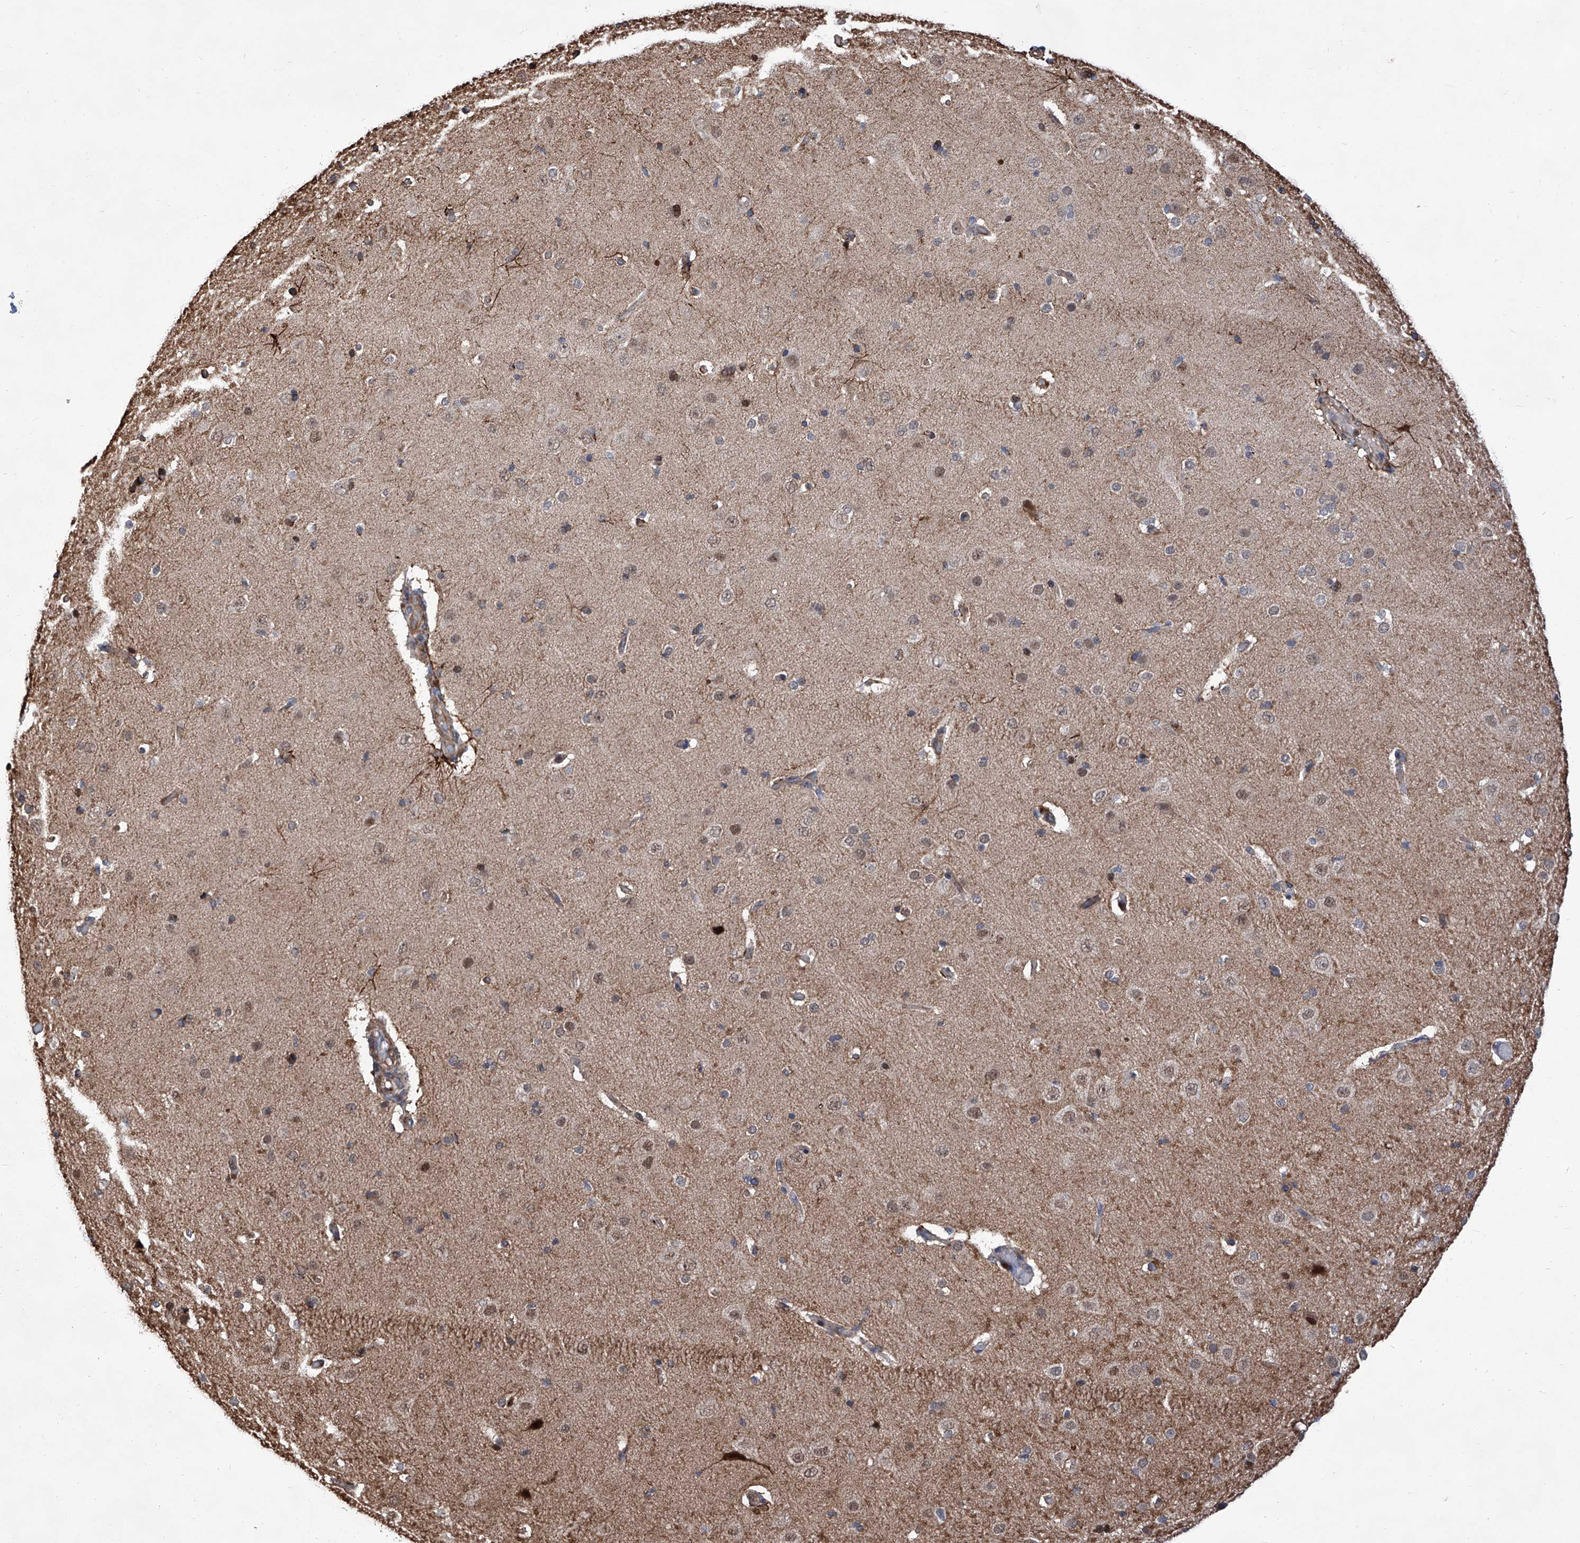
{"staining": {"intensity": "negative", "quantity": "none", "location": "none"}, "tissue": "cerebral cortex", "cell_type": "Endothelial cells", "image_type": "normal", "snomed": [{"axis": "morphology", "description": "Normal tissue, NOS"}, {"axis": "topography", "description": "Cerebral cortex"}], "caption": "Immunohistochemistry (IHC) photomicrograph of normal cerebral cortex stained for a protein (brown), which reveals no positivity in endothelial cells. (Brightfield microscopy of DAB immunohistochemistry (IHC) at high magnification).", "gene": "FARP2", "patient": {"sex": "male", "age": 34}}